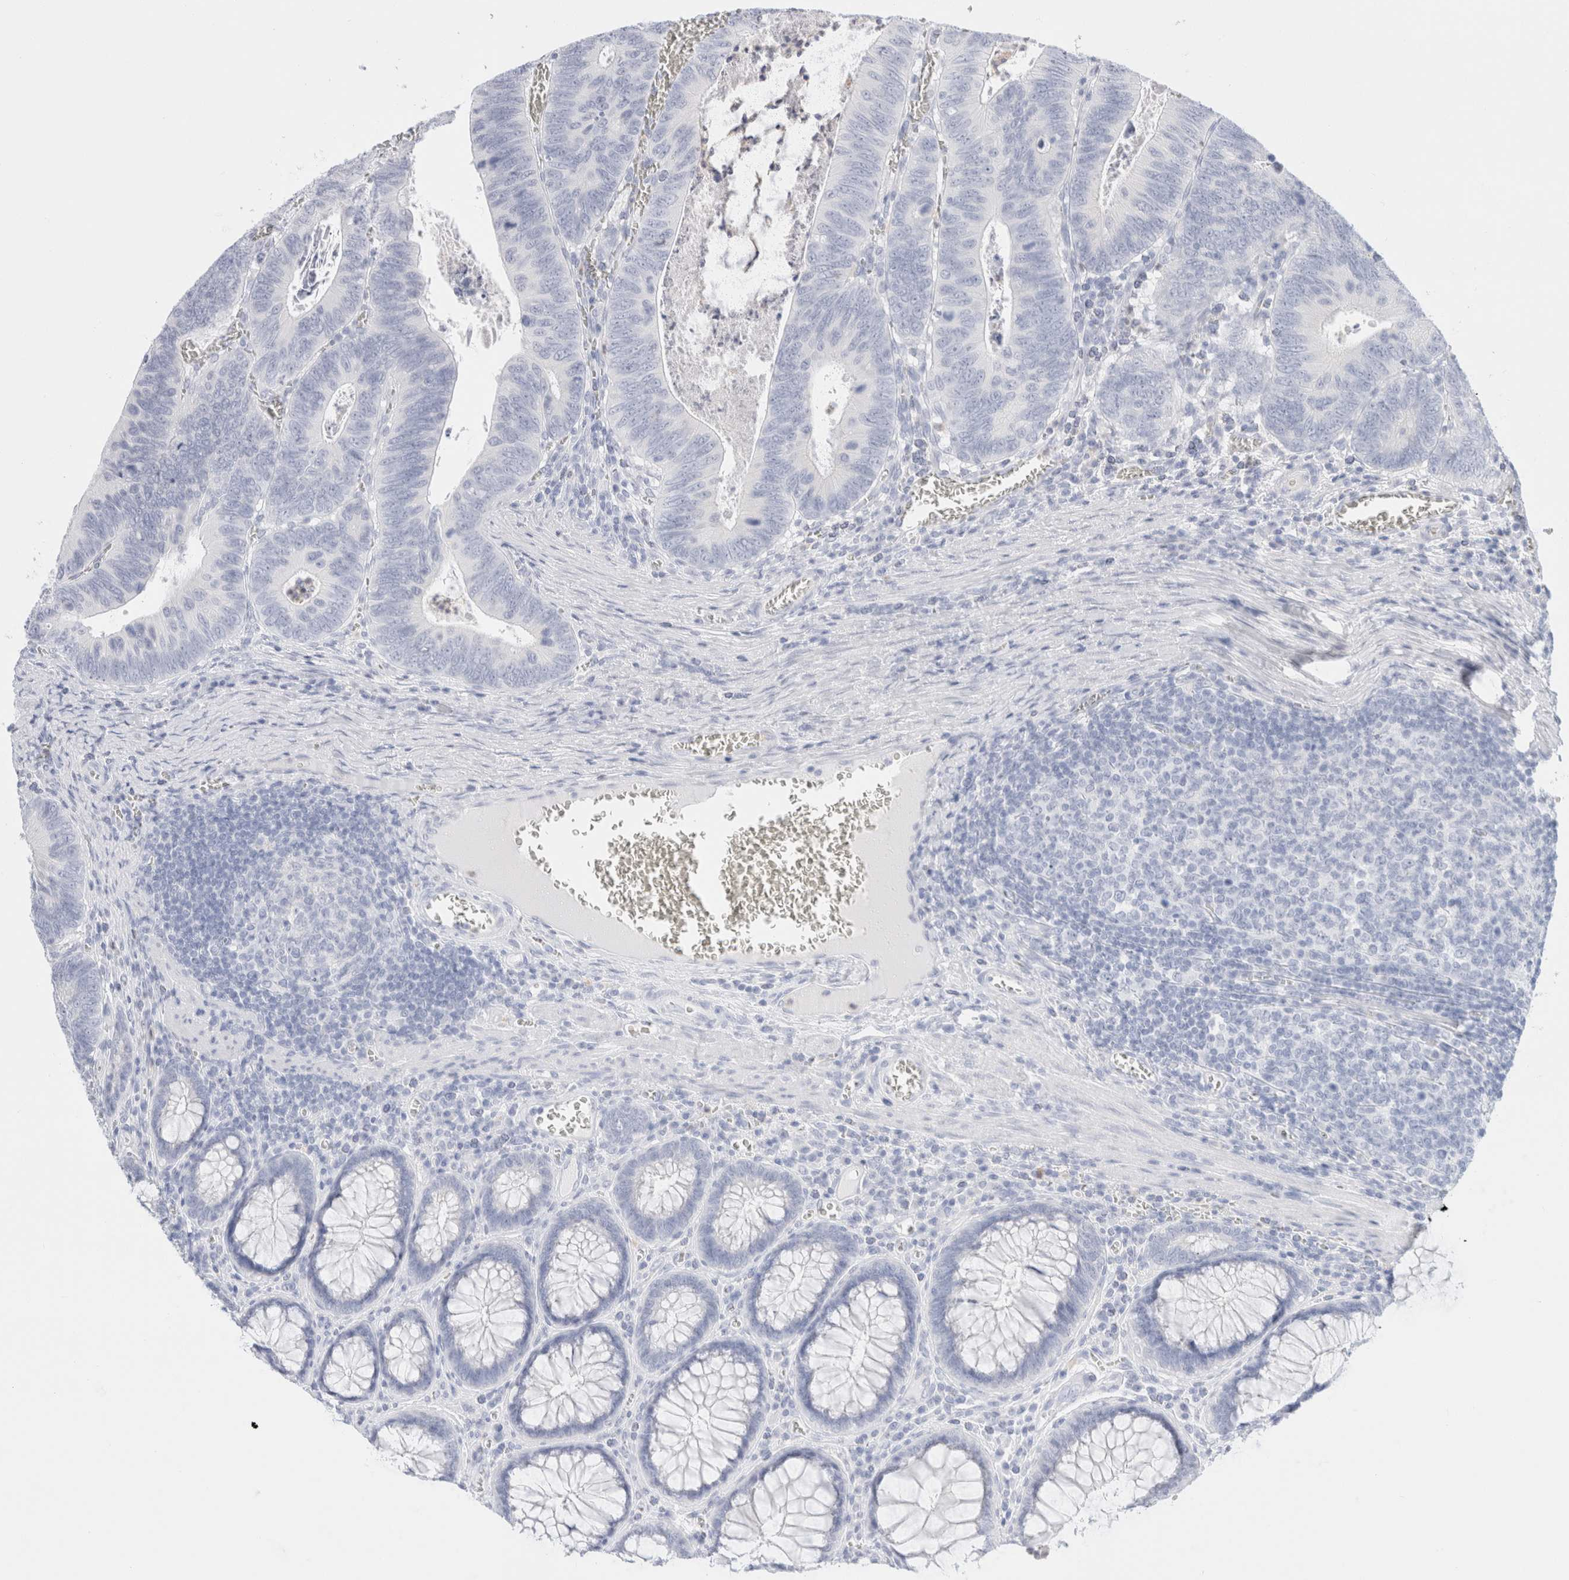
{"staining": {"intensity": "negative", "quantity": "none", "location": "none"}, "tissue": "colorectal cancer", "cell_type": "Tumor cells", "image_type": "cancer", "snomed": [{"axis": "morphology", "description": "Inflammation, NOS"}, {"axis": "morphology", "description": "Adenocarcinoma, NOS"}, {"axis": "topography", "description": "Colon"}], "caption": "High magnification brightfield microscopy of colorectal cancer (adenocarcinoma) stained with DAB (3,3'-diaminobenzidine) (brown) and counterstained with hematoxylin (blue): tumor cells show no significant staining.", "gene": "ARG1", "patient": {"sex": "male", "age": 72}}